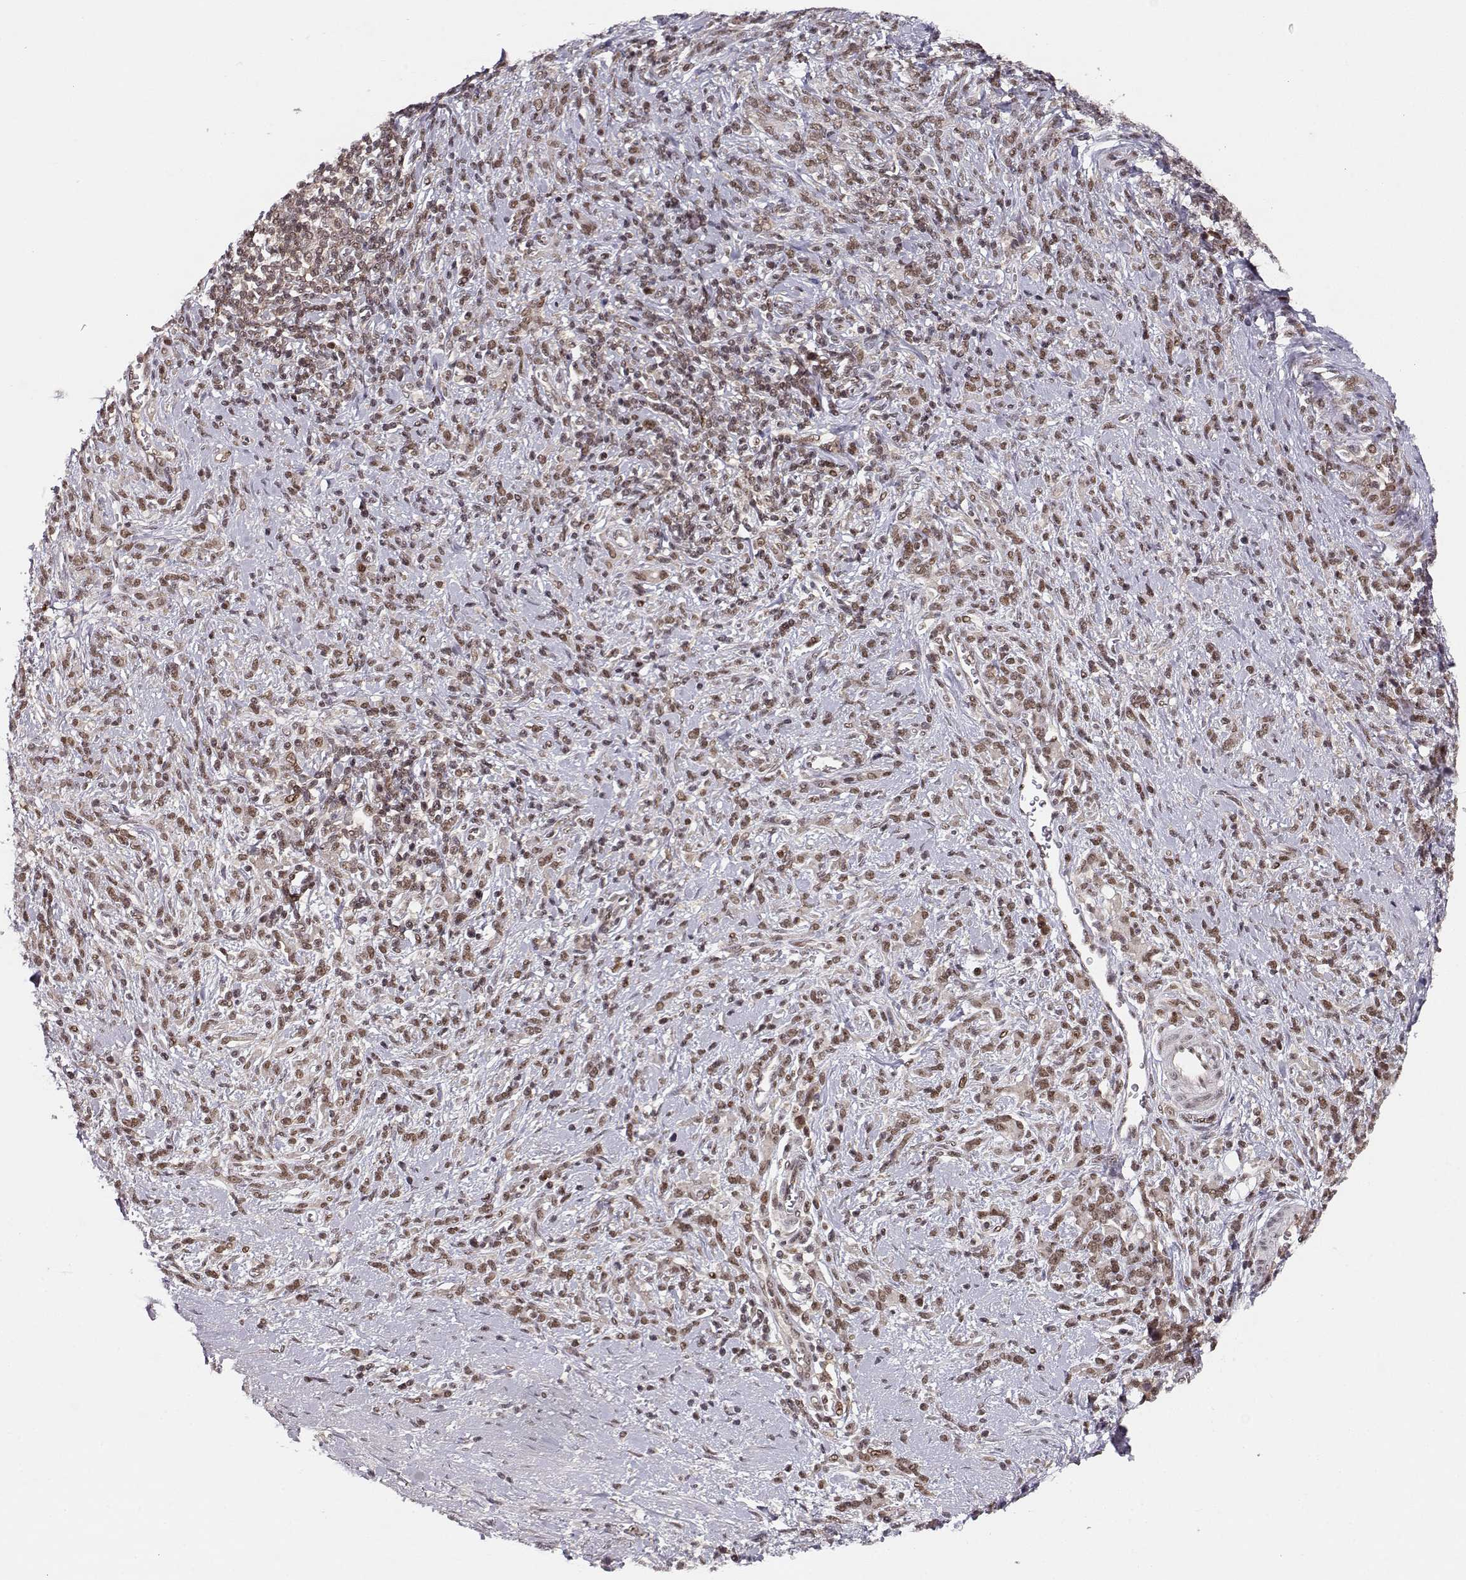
{"staining": {"intensity": "moderate", "quantity": "25%-75%", "location": "nuclear"}, "tissue": "stomach cancer", "cell_type": "Tumor cells", "image_type": "cancer", "snomed": [{"axis": "morphology", "description": "Adenocarcinoma, NOS"}, {"axis": "topography", "description": "Stomach"}], "caption": "Immunohistochemistry of human stomach adenocarcinoma shows medium levels of moderate nuclear staining in approximately 25%-75% of tumor cells. The staining is performed using DAB brown chromogen to label protein expression. The nuclei are counter-stained blue using hematoxylin.", "gene": "CSNK2A1", "patient": {"sex": "female", "age": 57}}